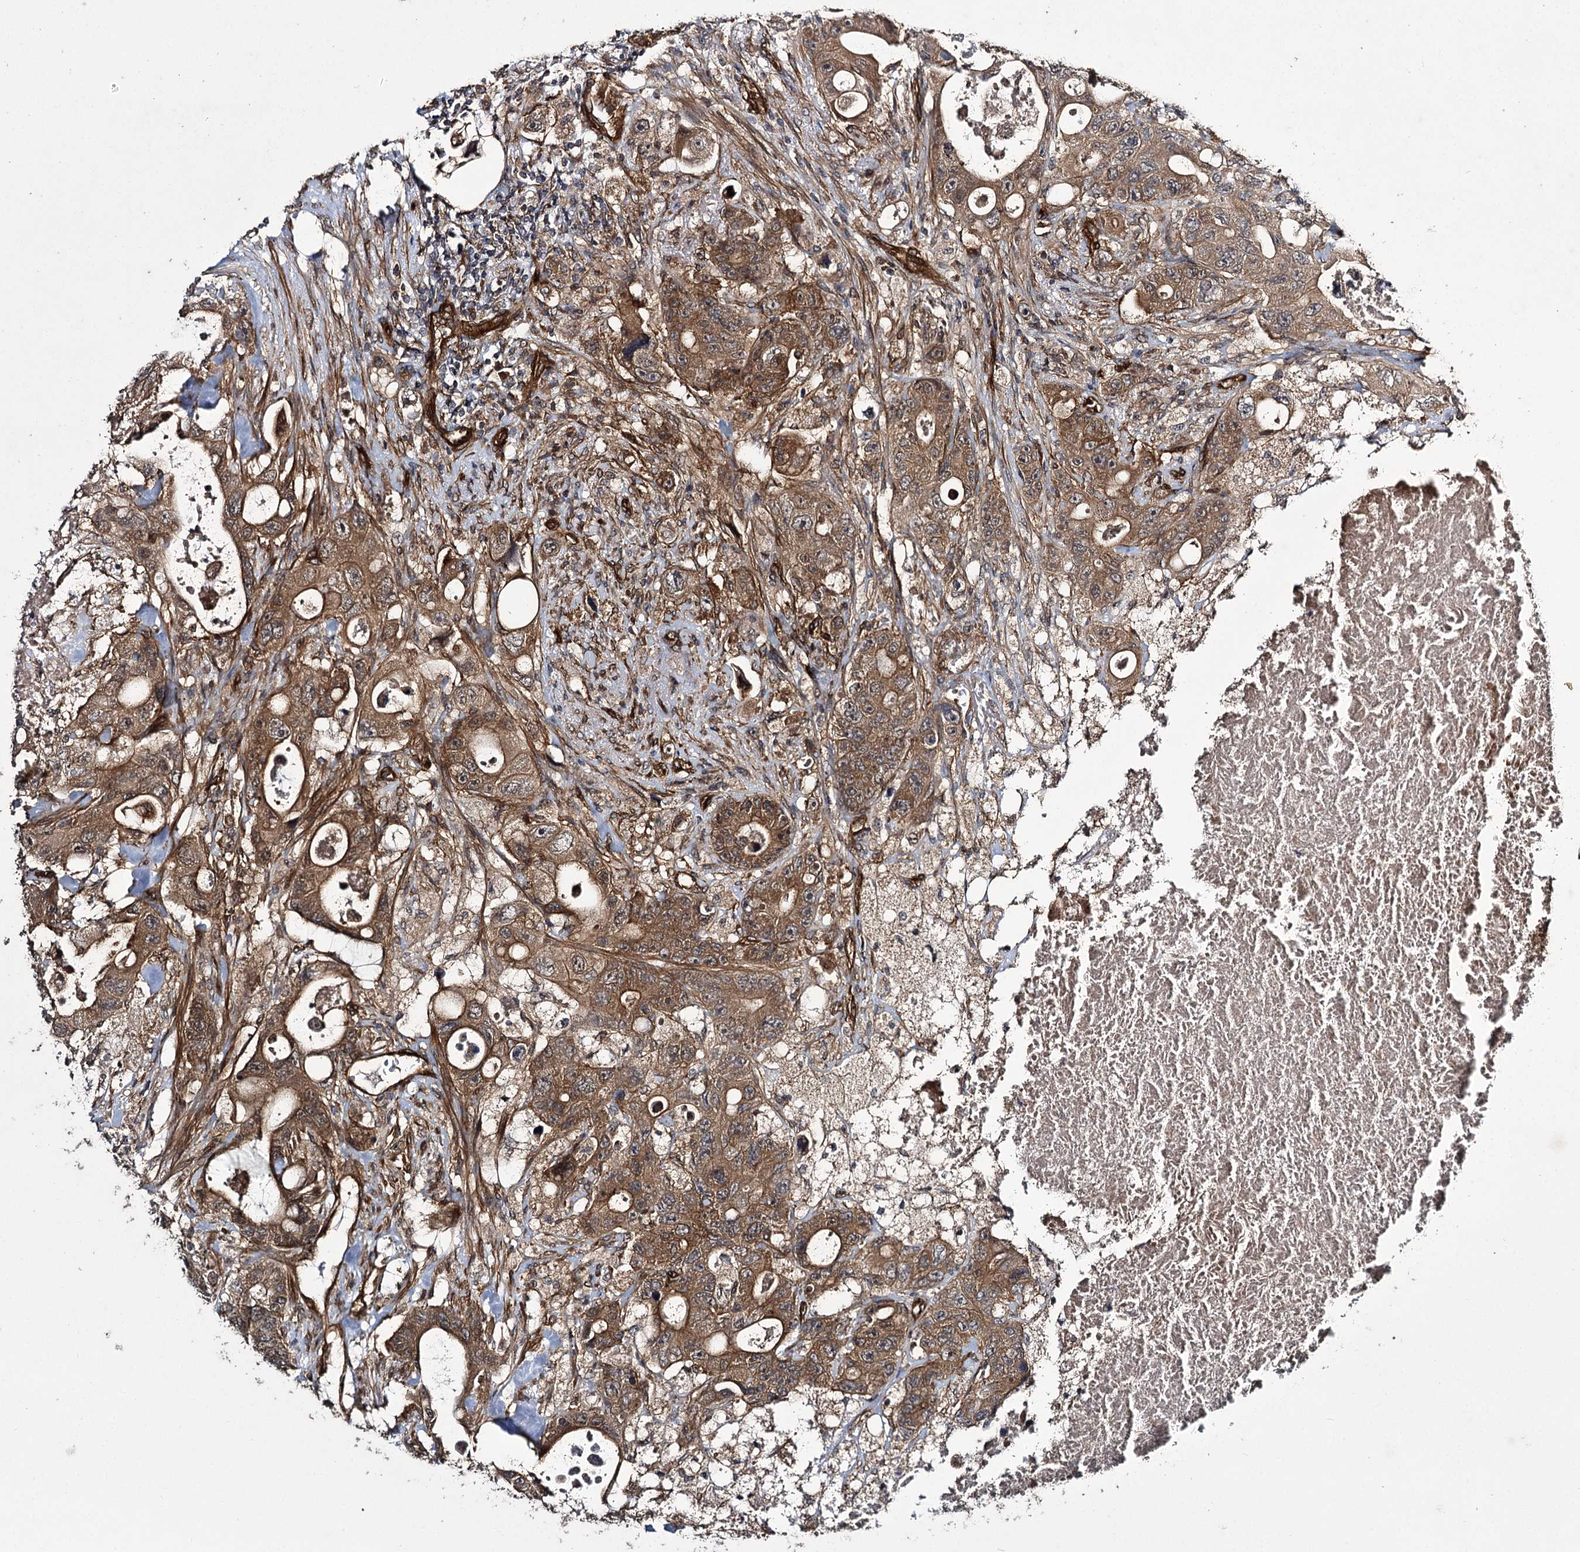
{"staining": {"intensity": "moderate", "quantity": ">75%", "location": "cytoplasmic/membranous"}, "tissue": "colorectal cancer", "cell_type": "Tumor cells", "image_type": "cancer", "snomed": [{"axis": "morphology", "description": "Adenocarcinoma, NOS"}, {"axis": "topography", "description": "Colon"}], "caption": "There is medium levels of moderate cytoplasmic/membranous staining in tumor cells of colorectal cancer (adenocarcinoma), as demonstrated by immunohistochemical staining (brown color).", "gene": "MYO1C", "patient": {"sex": "female", "age": 46}}